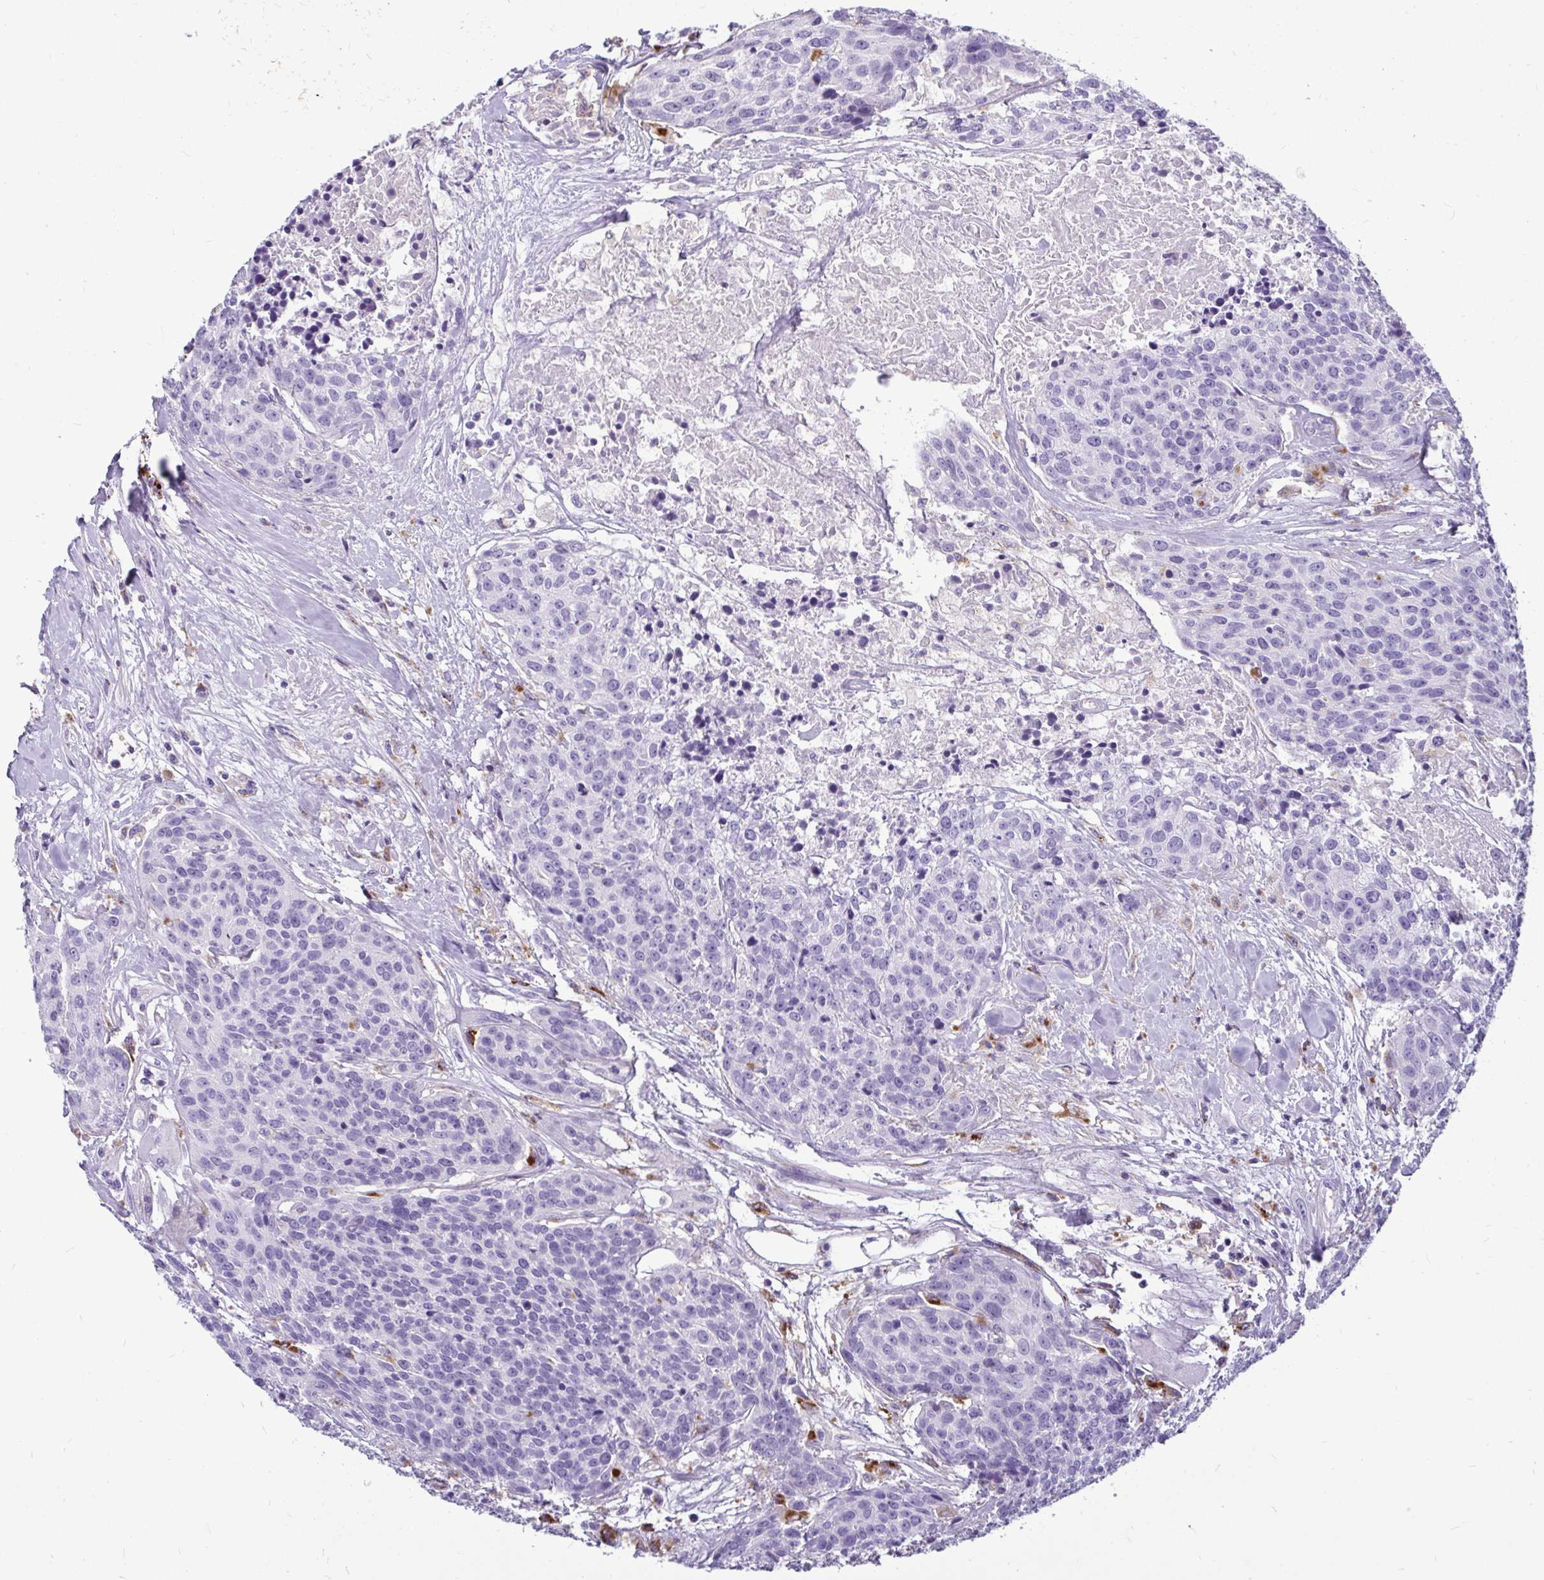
{"staining": {"intensity": "negative", "quantity": "none", "location": "none"}, "tissue": "head and neck cancer", "cell_type": "Tumor cells", "image_type": "cancer", "snomed": [{"axis": "morphology", "description": "Squamous cell carcinoma, NOS"}, {"axis": "topography", "description": "Oral tissue"}, {"axis": "topography", "description": "Head-Neck"}], "caption": "This image is of head and neck squamous cell carcinoma stained with immunohistochemistry to label a protein in brown with the nuclei are counter-stained blue. There is no expression in tumor cells.", "gene": "CTSZ", "patient": {"sex": "male", "age": 64}}